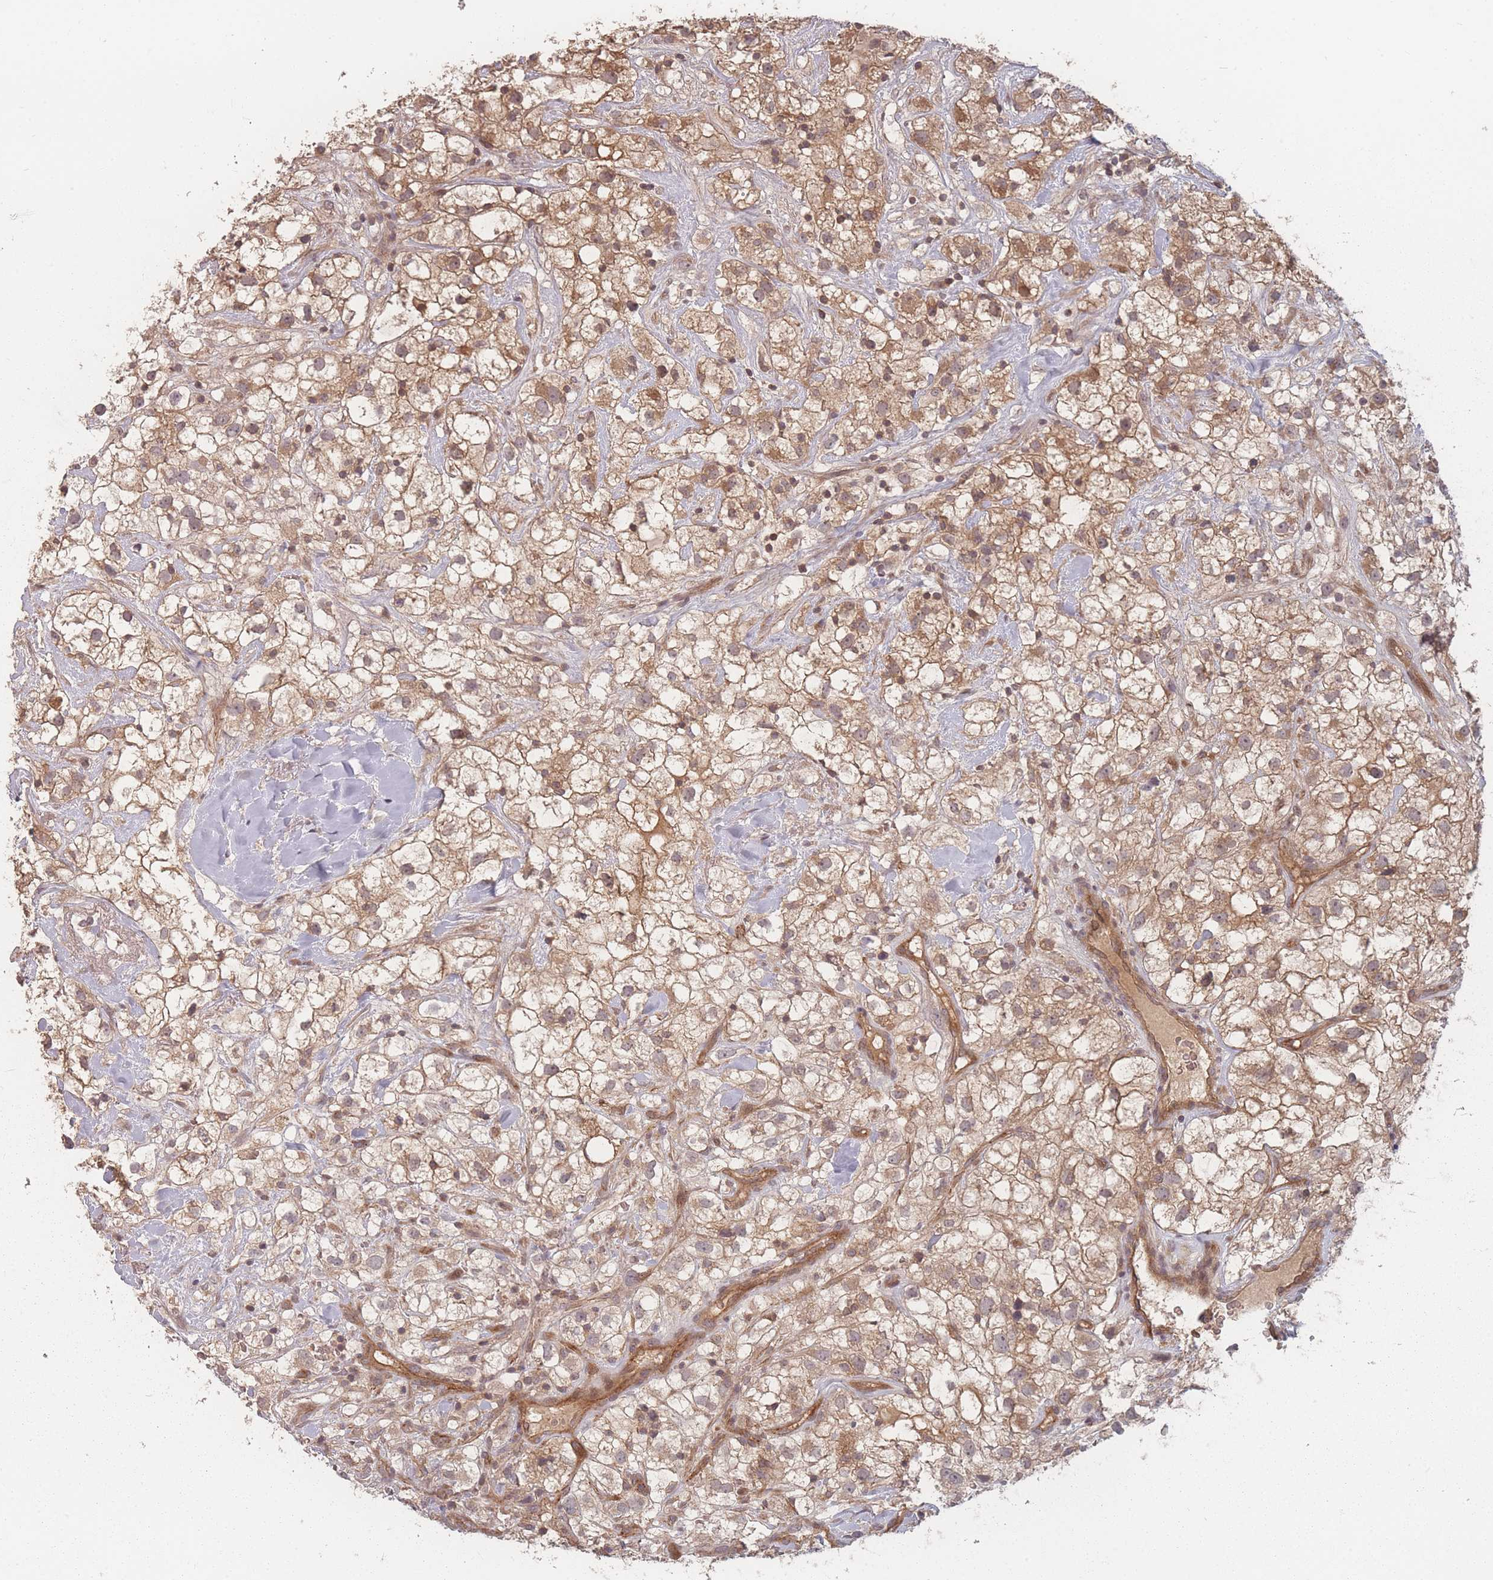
{"staining": {"intensity": "moderate", "quantity": ">75%", "location": "cytoplasmic/membranous"}, "tissue": "renal cancer", "cell_type": "Tumor cells", "image_type": "cancer", "snomed": [{"axis": "morphology", "description": "Adenocarcinoma, NOS"}, {"axis": "topography", "description": "Kidney"}], "caption": "Renal cancer (adenocarcinoma) tissue shows moderate cytoplasmic/membranous expression in about >75% of tumor cells, visualized by immunohistochemistry.", "gene": "HAGH", "patient": {"sex": "male", "age": 59}}